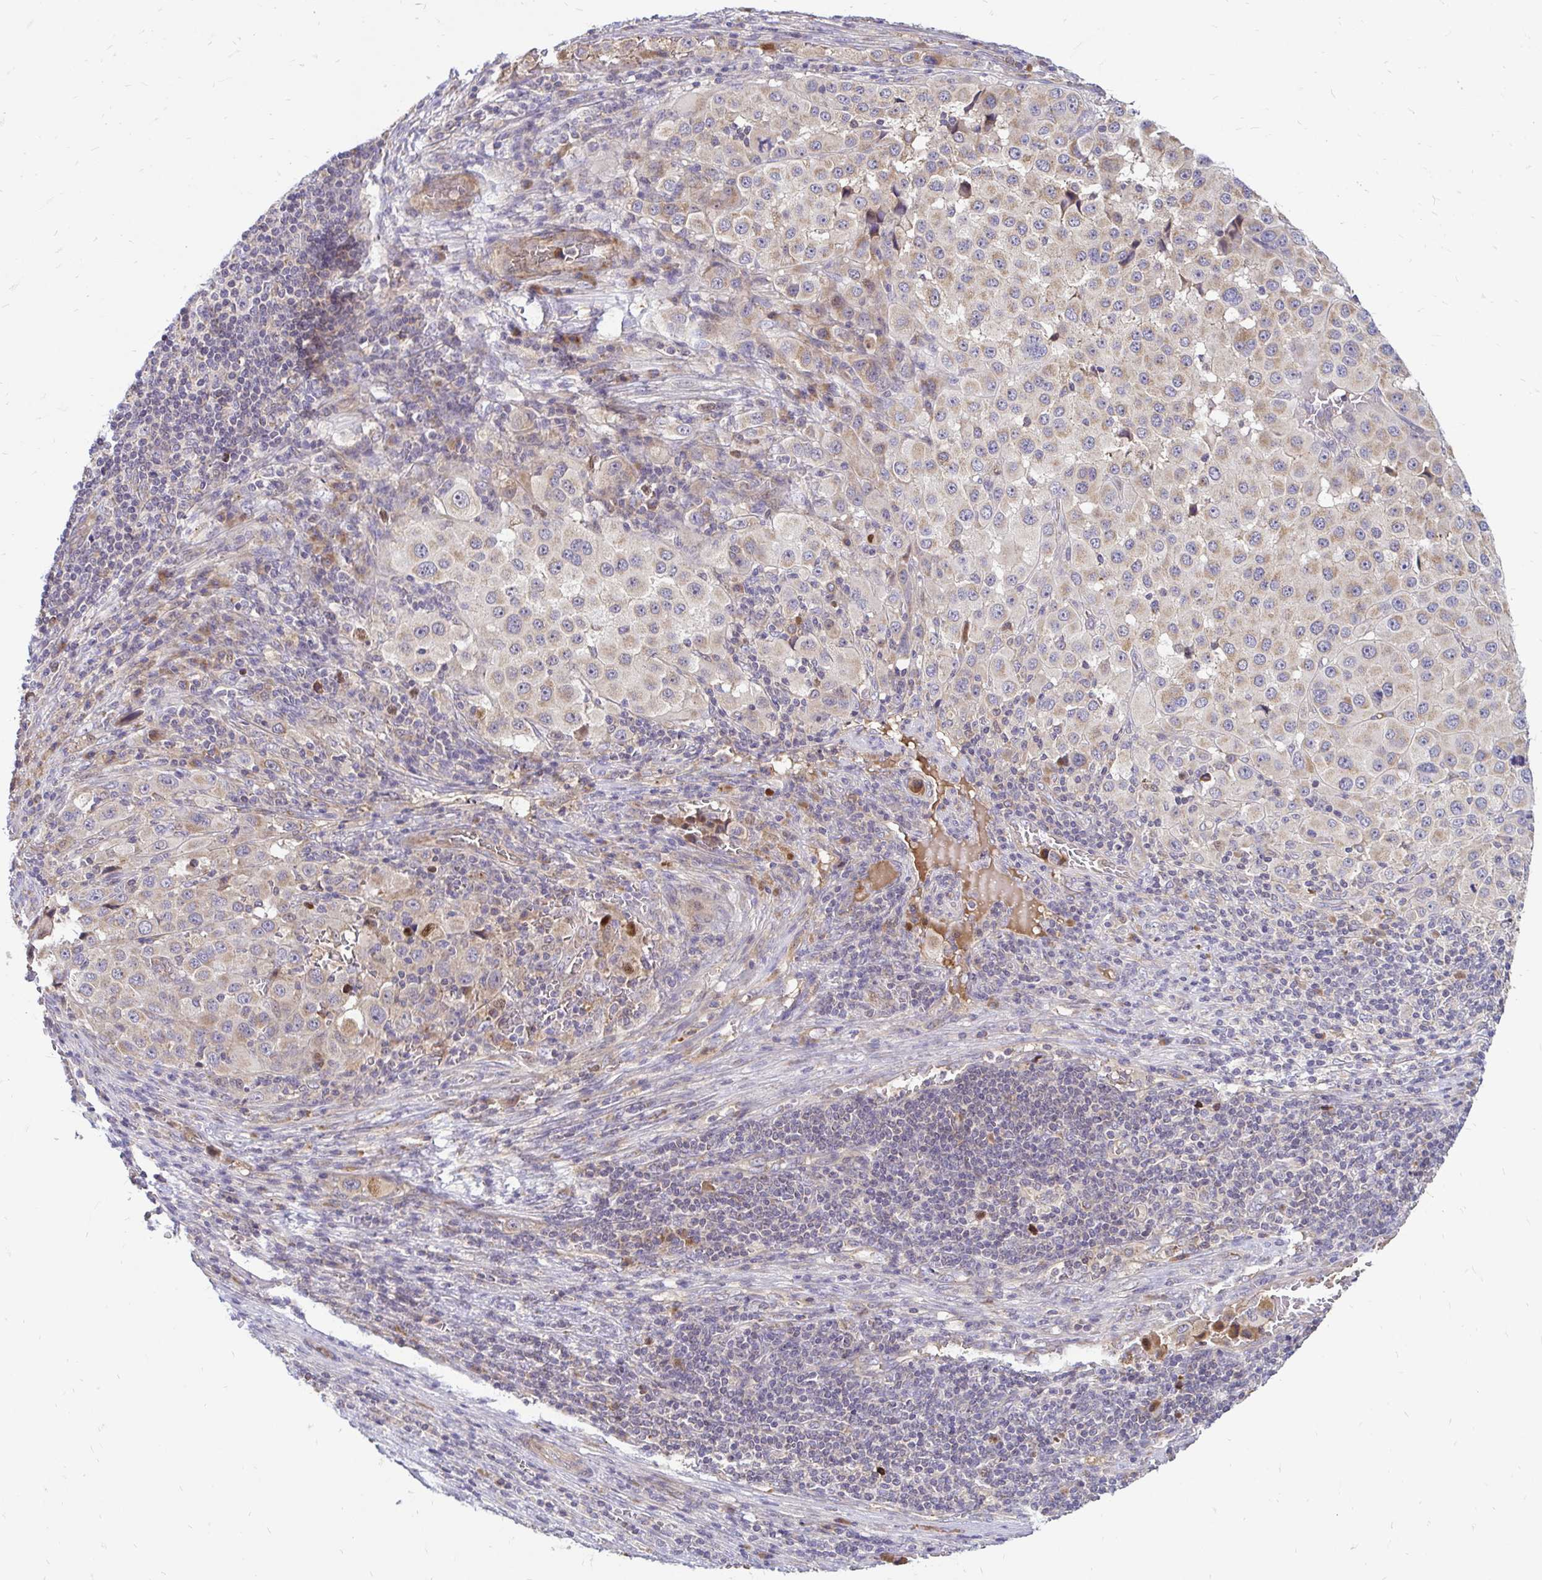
{"staining": {"intensity": "weak", "quantity": "25%-75%", "location": "cytoplasmic/membranous"}, "tissue": "melanoma", "cell_type": "Tumor cells", "image_type": "cancer", "snomed": [{"axis": "morphology", "description": "Malignant melanoma, Metastatic site"}, {"axis": "topography", "description": "Lymph node"}], "caption": "Malignant melanoma (metastatic site) tissue exhibits weak cytoplasmic/membranous staining in about 25%-75% of tumor cells, visualized by immunohistochemistry.", "gene": "ARHGEF37", "patient": {"sex": "female", "age": 65}}